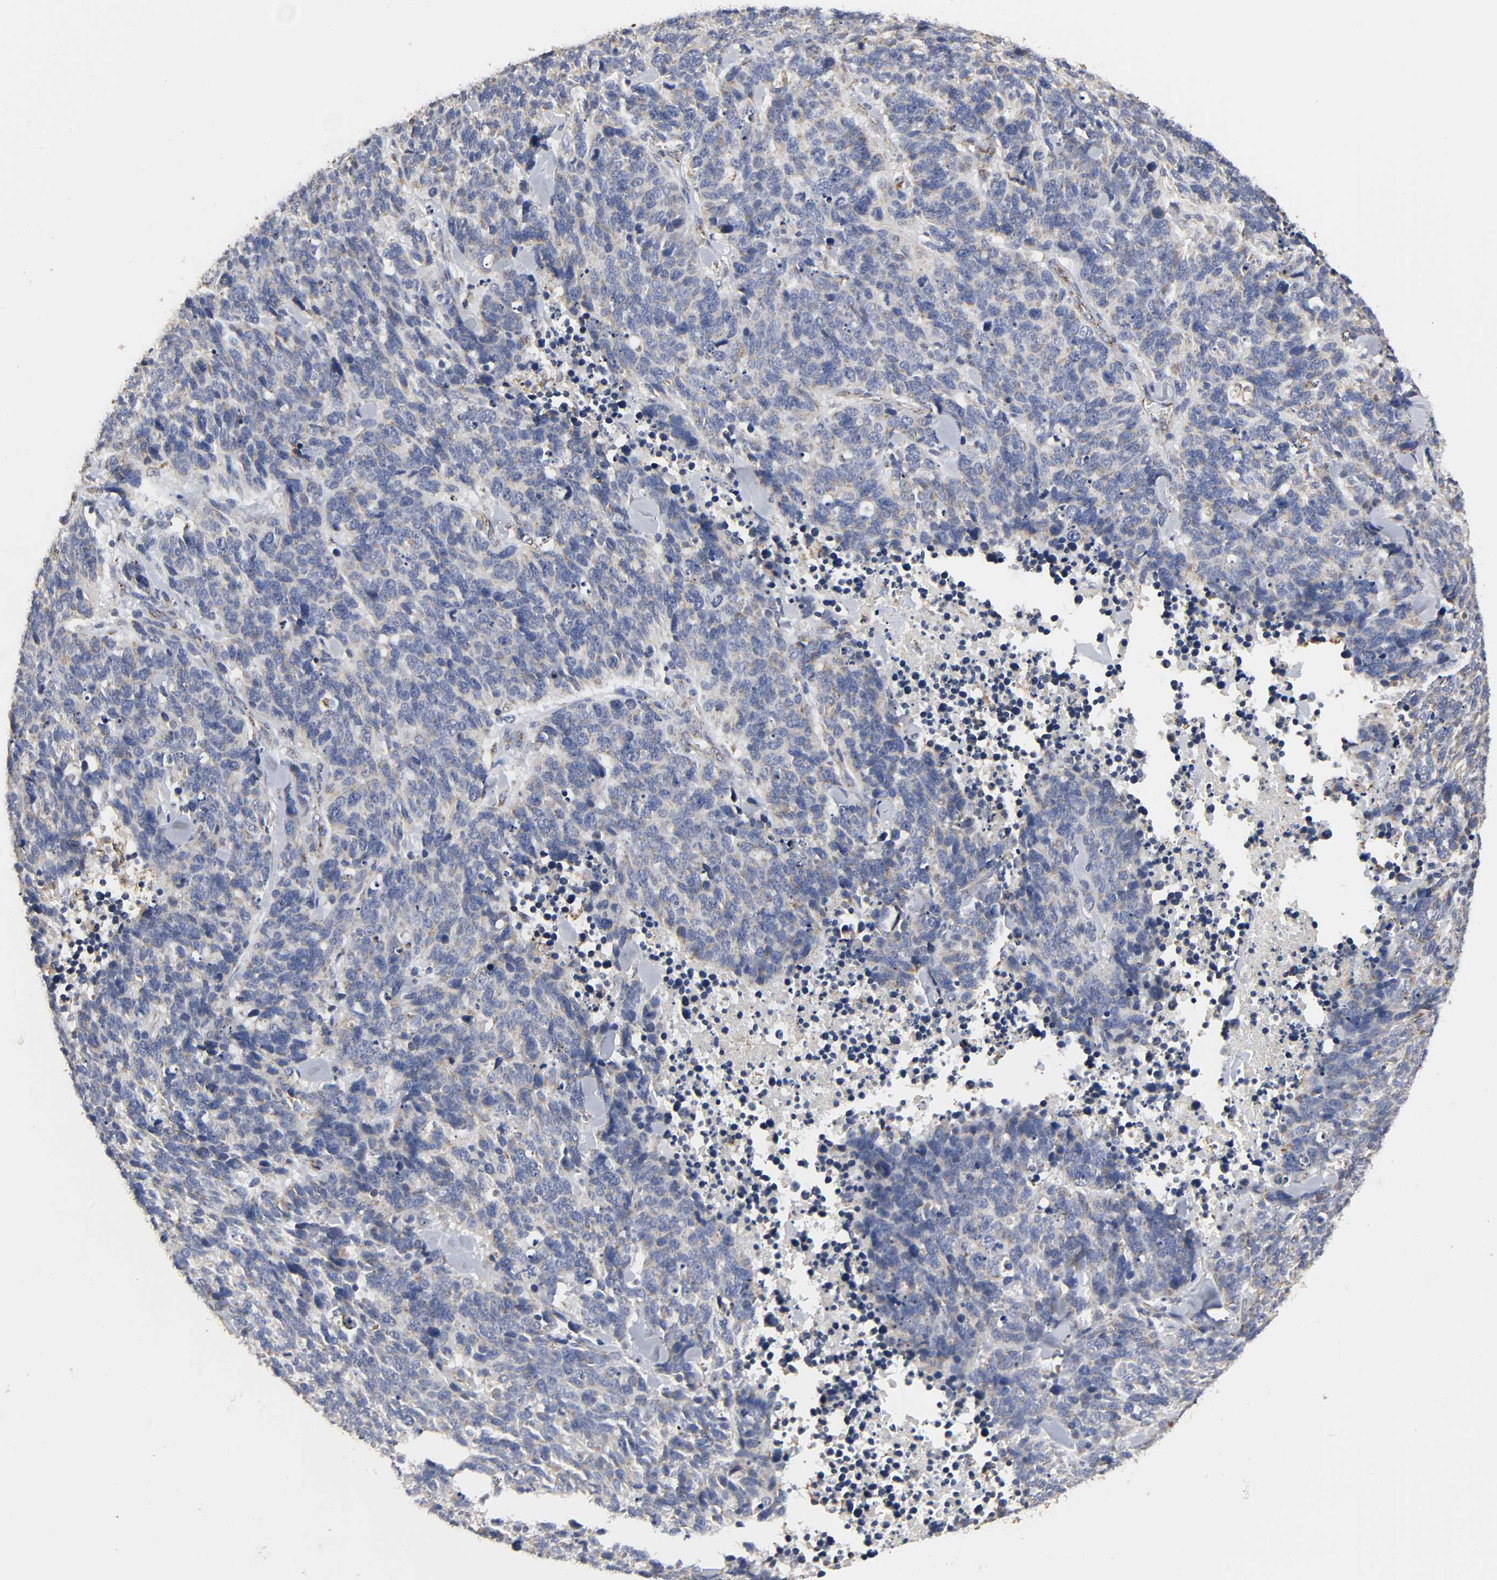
{"staining": {"intensity": "weak", "quantity": "25%-75%", "location": "cytoplasmic/membranous"}, "tissue": "lung cancer", "cell_type": "Tumor cells", "image_type": "cancer", "snomed": [{"axis": "morphology", "description": "Neoplasm, malignant, NOS"}, {"axis": "topography", "description": "Lung"}], "caption": "Tumor cells demonstrate low levels of weak cytoplasmic/membranous expression in approximately 25%-75% of cells in lung cancer.", "gene": "COX6B1", "patient": {"sex": "female", "age": 58}}